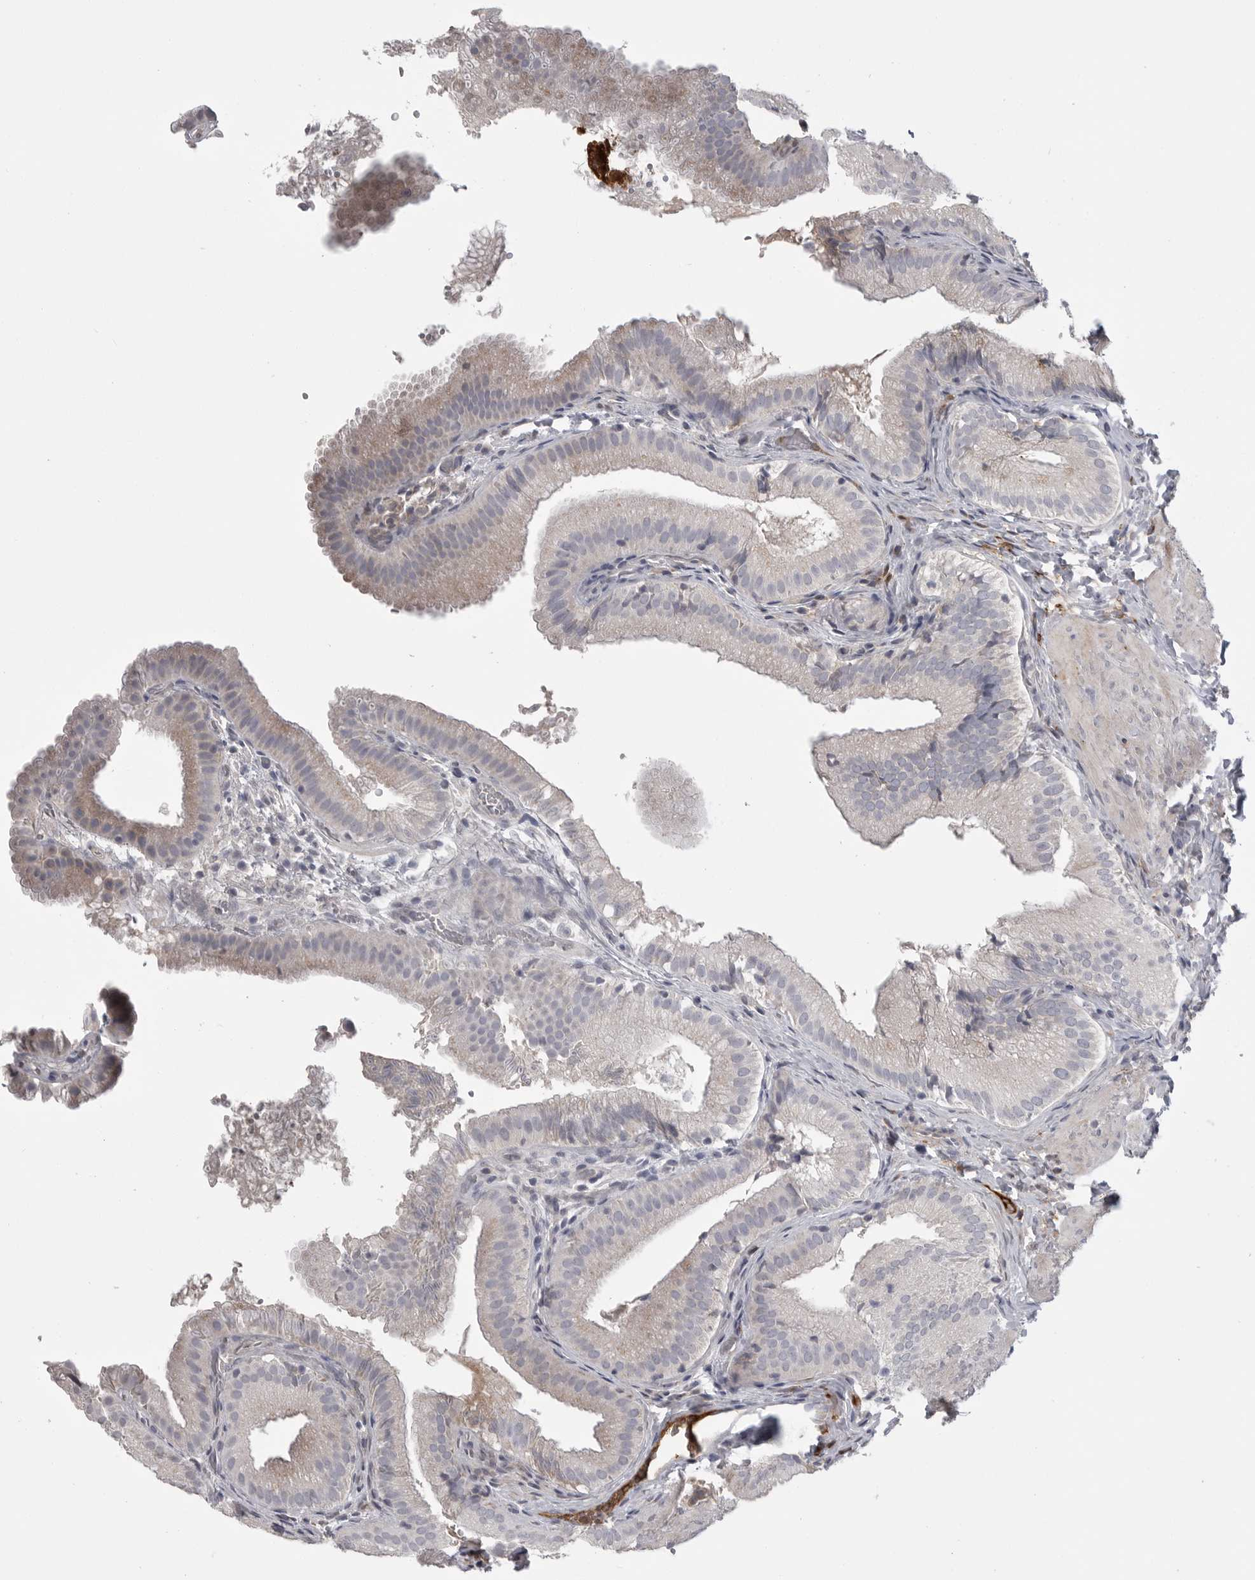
{"staining": {"intensity": "weak", "quantity": "<25%", "location": "cytoplasmic/membranous"}, "tissue": "gallbladder", "cell_type": "Glandular cells", "image_type": "normal", "snomed": [{"axis": "morphology", "description": "Normal tissue, NOS"}, {"axis": "topography", "description": "Gallbladder"}], "caption": "The micrograph reveals no staining of glandular cells in normal gallbladder. (Stains: DAB (3,3'-diaminobenzidine) immunohistochemistry (IHC) with hematoxylin counter stain, Microscopy: brightfield microscopy at high magnification).", "gene": "SERPING1", "patient": {"sex": "female", "age": 30}}